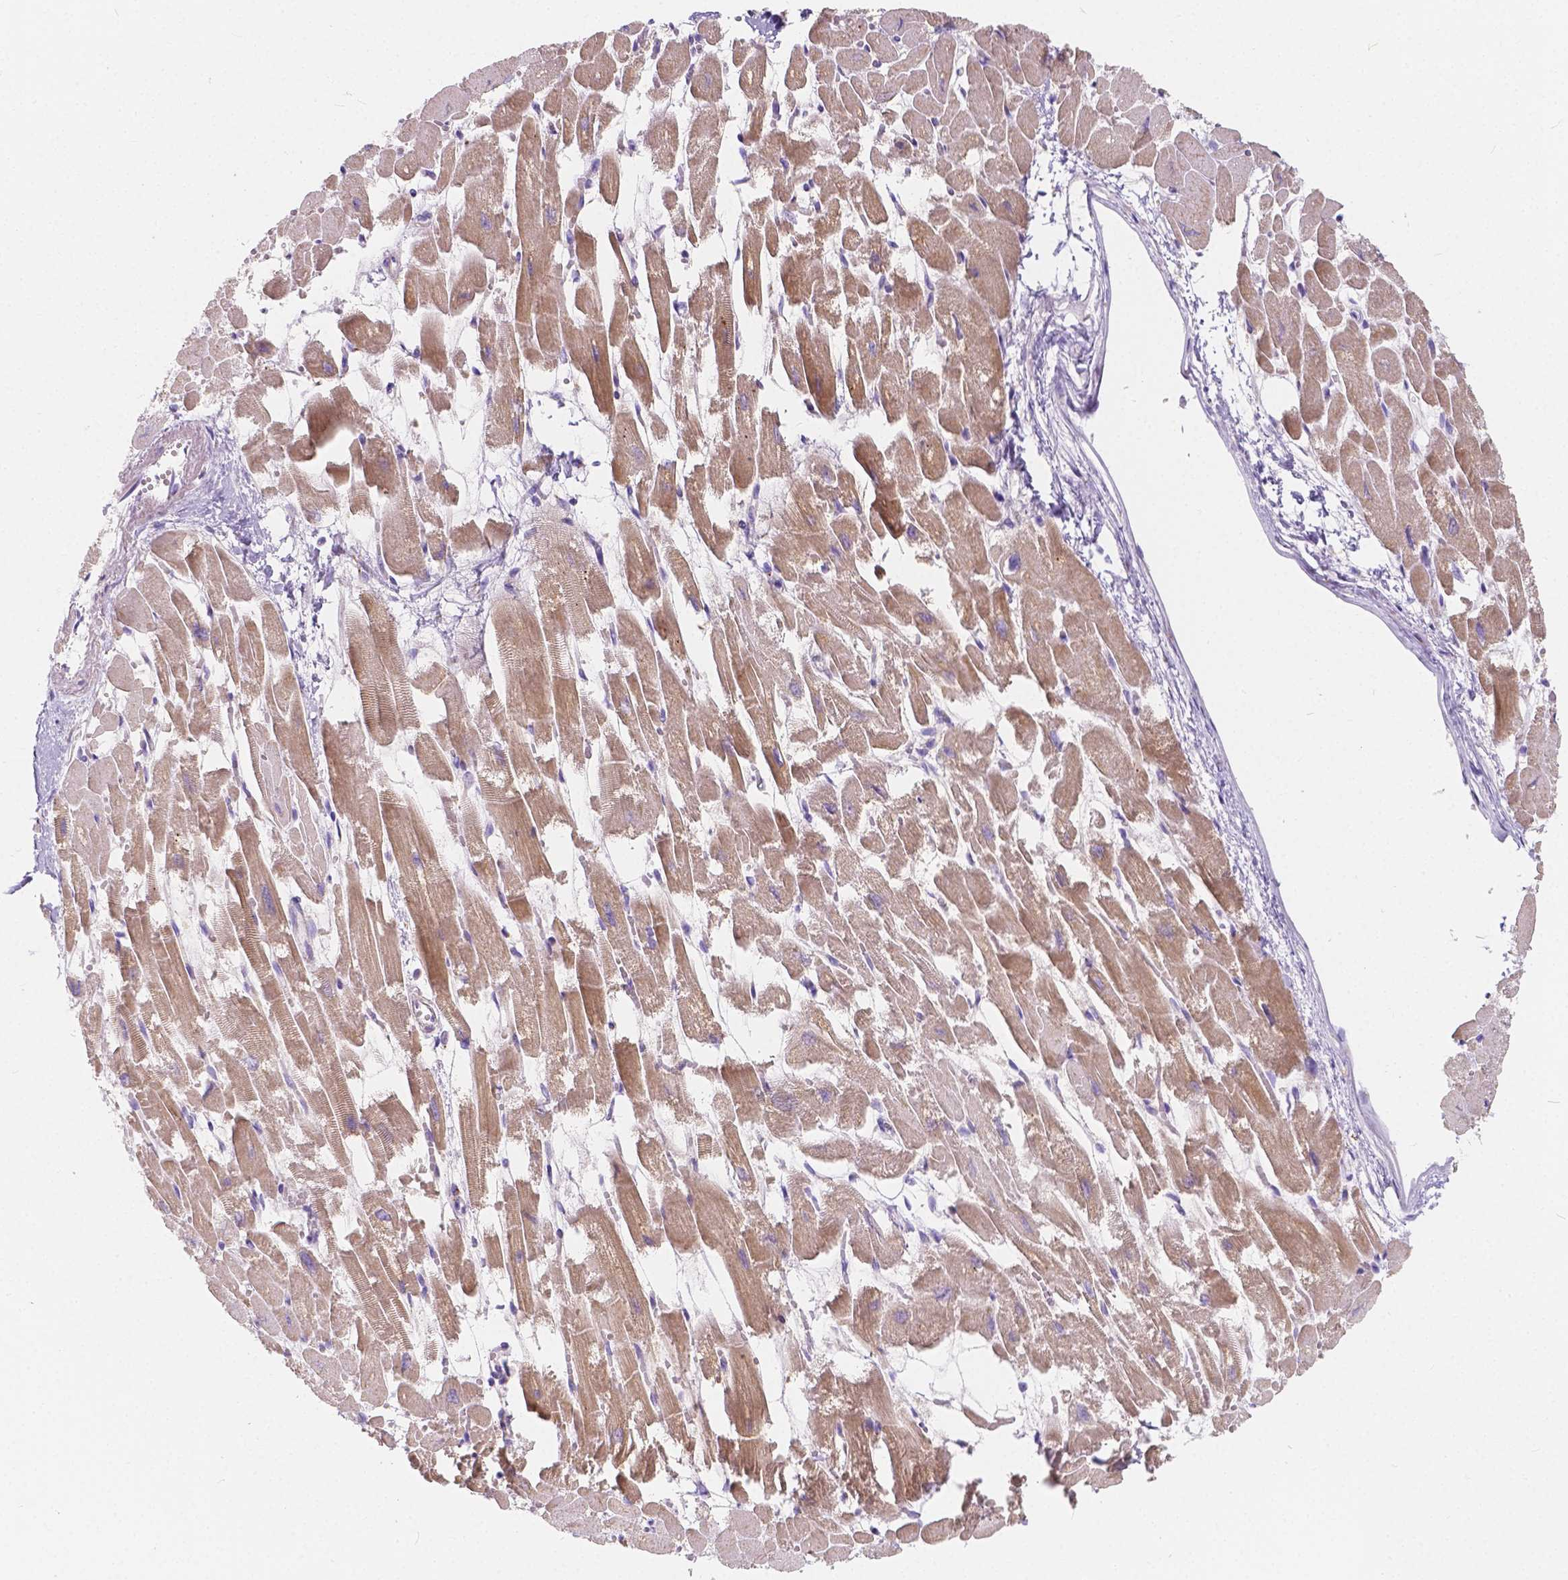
{"staining": {"intensity": "moderate", "quantity": "25%-75%", "location": "cytoplasmic/membranous"}, "tissue": "heart muscle", "cell_type": "Cardiomyocytes", "image_type": "normal", "snomed": [{"axis": "morphology", "description": "Normal tissue, NOS"}, {"axis": "topography", "description": "Heart"}], "caption": "Cardiomyocytes reveal medium levels of moderate cytoplasmic/membranous positivity in approximately 25%-75% of cells in unremarkable human heart muscle. (DAB IHC with brightfield microscopy, high magnification).", "gene": "RNF186", "patient": {"sex": "female", "age": 52}}